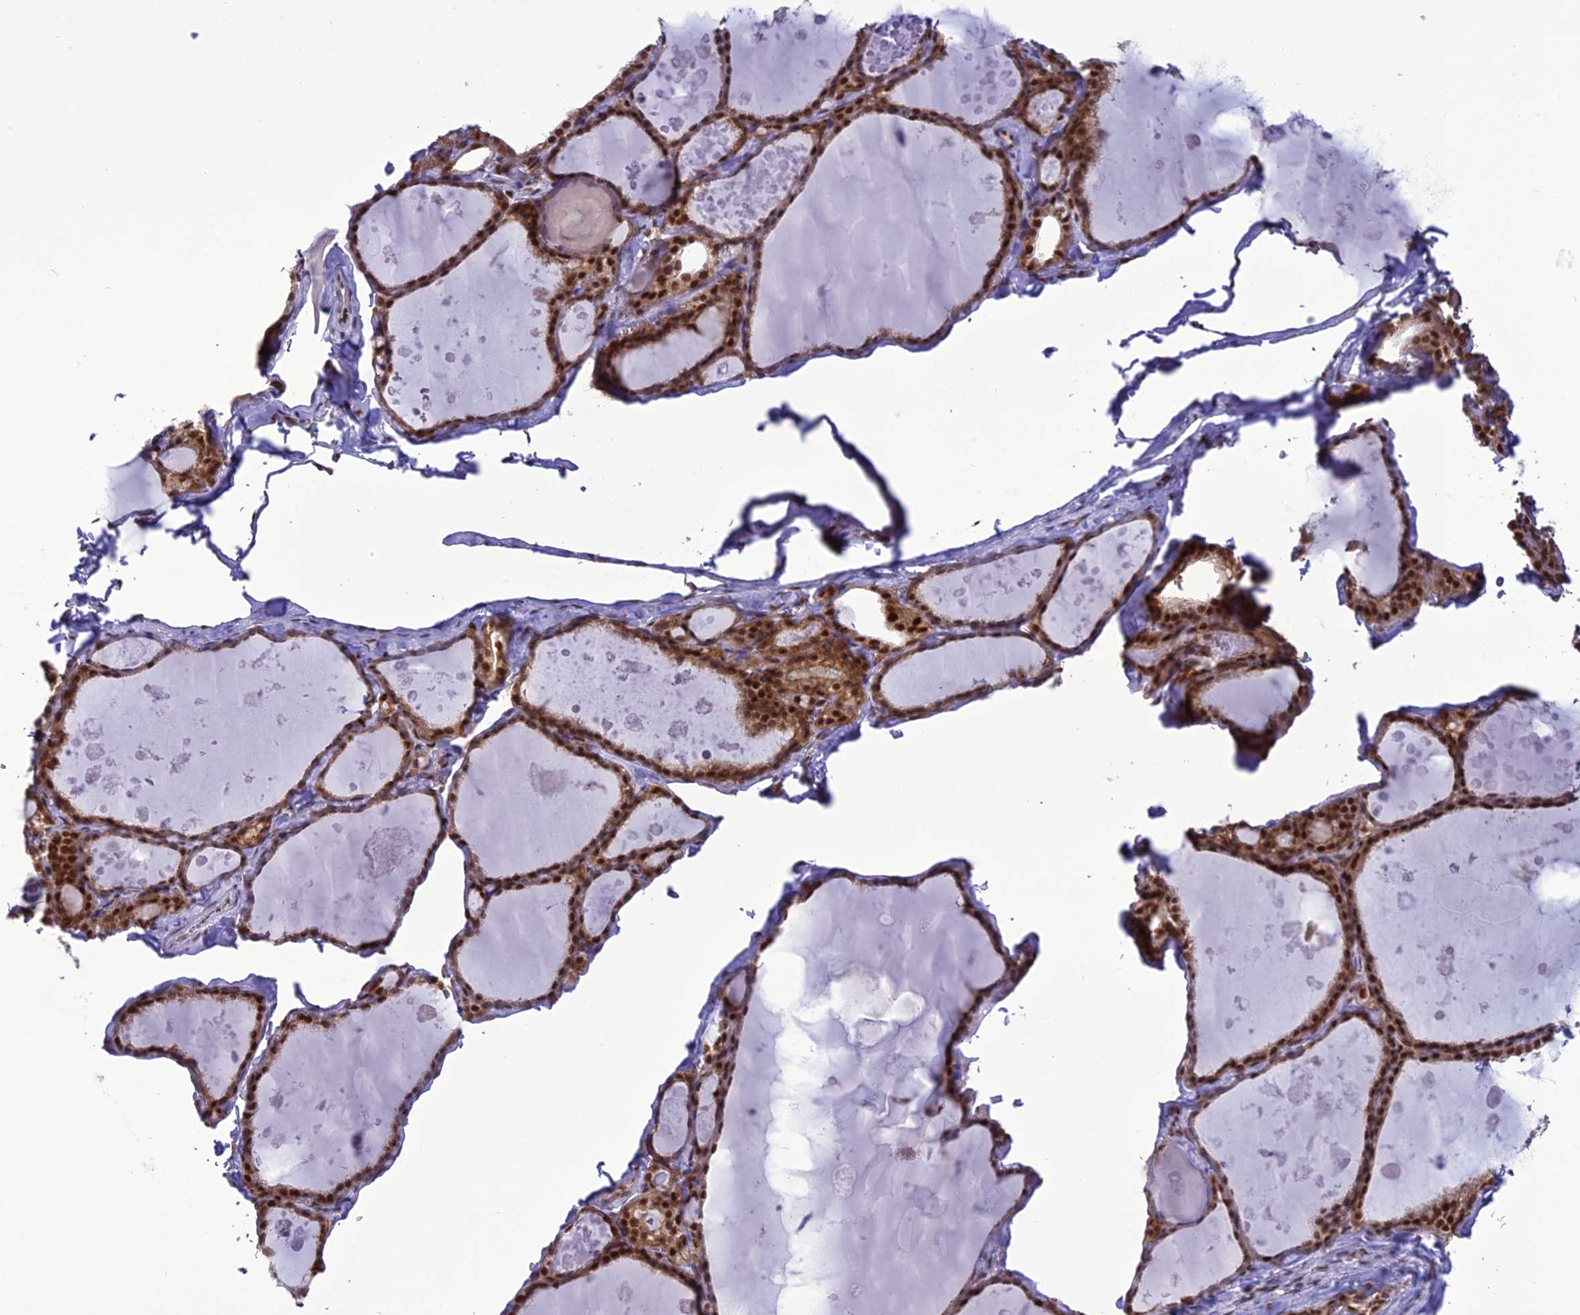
{"staining": {"intensity": "strong", "quantity": ">75%", "location": "nuclear"}, "tissue": "thyroid gland", "cell_type": "Glandular cells", "image_type": "normal", "snomed": [{"axis": "morphology", "description": "Normal tissue, NOS"}, {"axis": "topography", "description": "Thyroid gland"}], "caption": "A histopathology image of thyroid gland stained for a protein demonstrates strong nuclear brown staining in glandular cells.", "gene": "DDX1", "patient": {"sex": "male", "age": 56}}